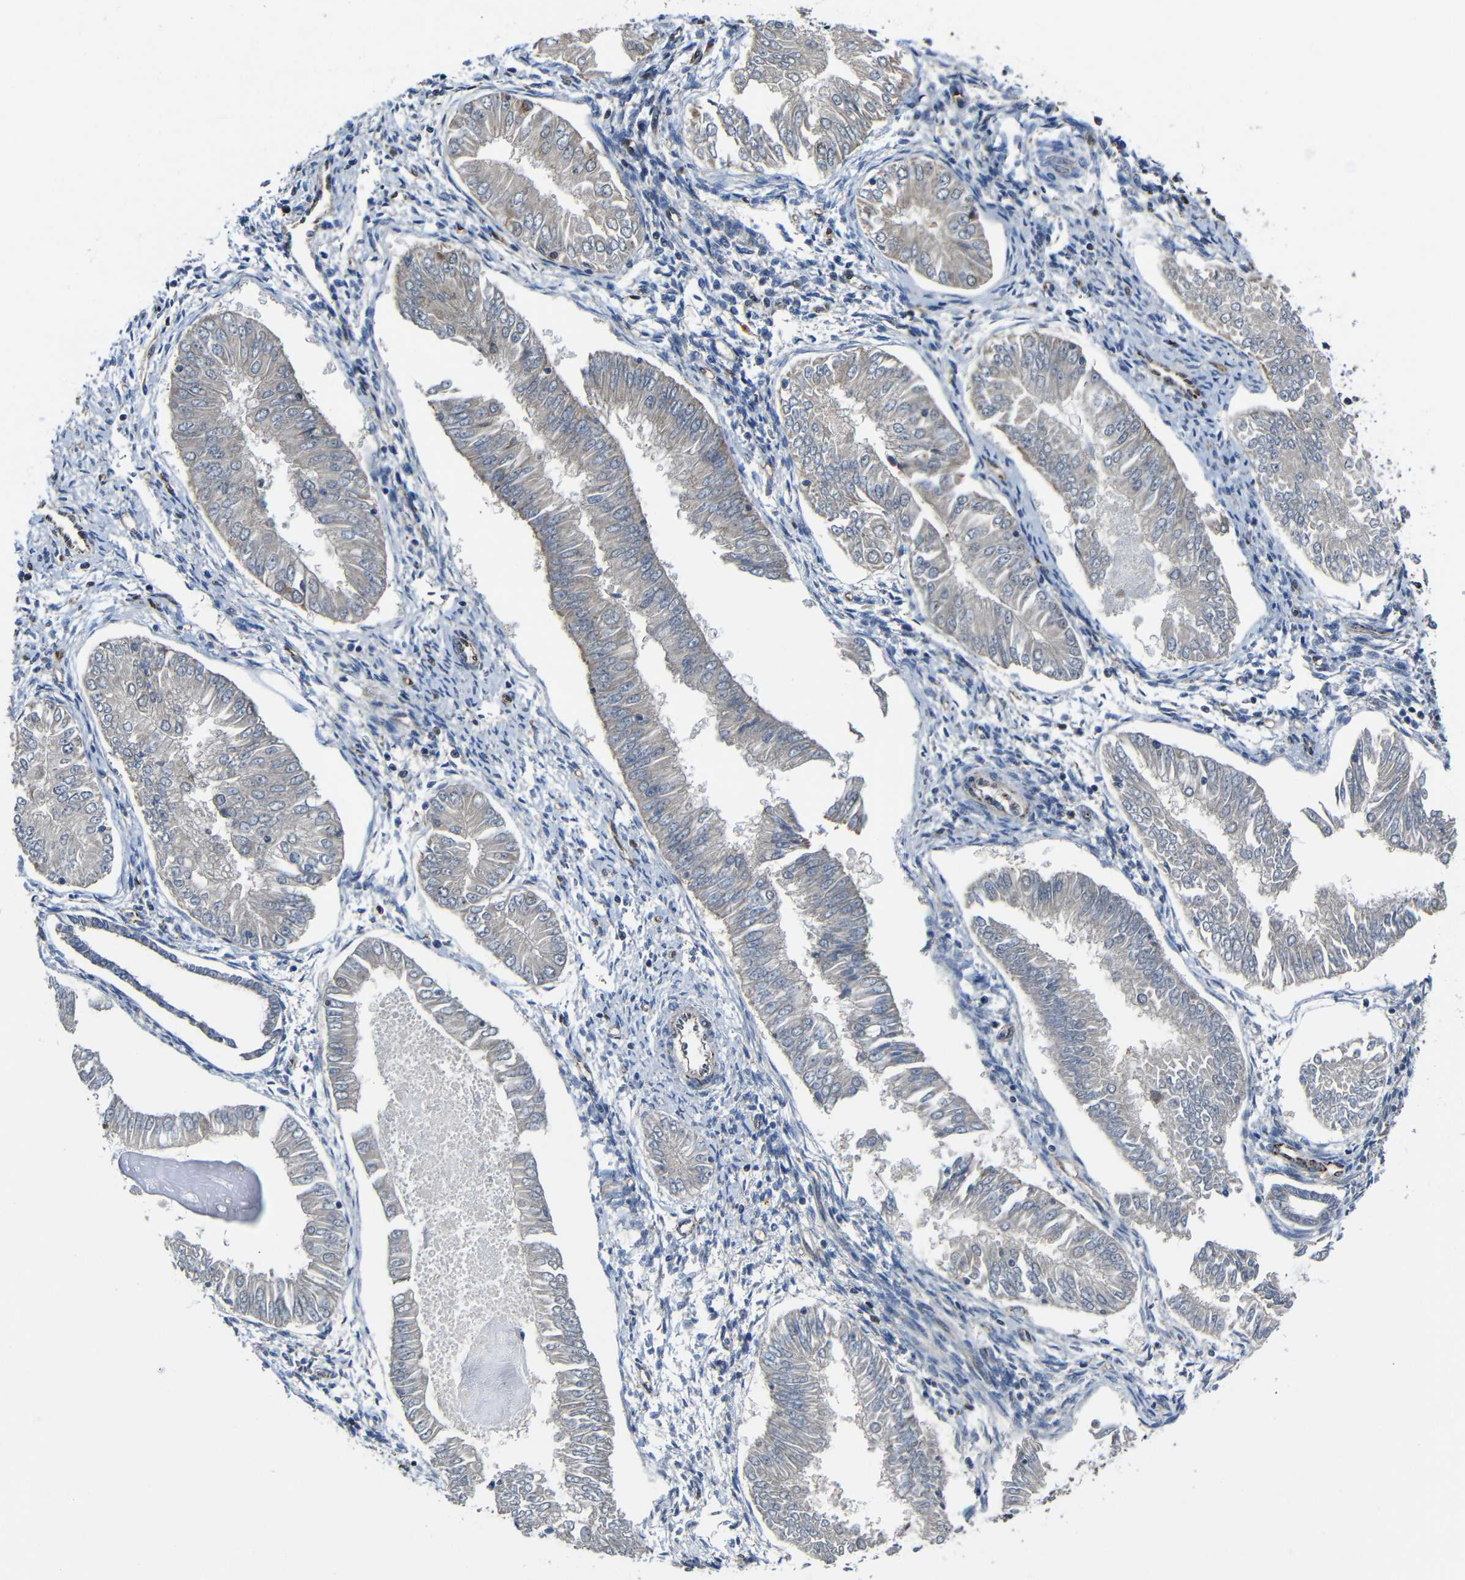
{"staining": {"intensity": "negative", "quantity": "none", "location": "none"}, "tissue": "endometrial cancer", "cell_type": "Tumor cells", "image_type": "cancer", "snomed": [{"axis": "morphology", "description": "Adenocarcinoma, NOS"}, {"axis": "topography", "description": "Endometrium"}], "caption": "IHC of human endometrial adenocarcinoma reveals no positivity in tumor cells.", "gene": "CA5B", "patient": {"sex": "female", "age": 53}}